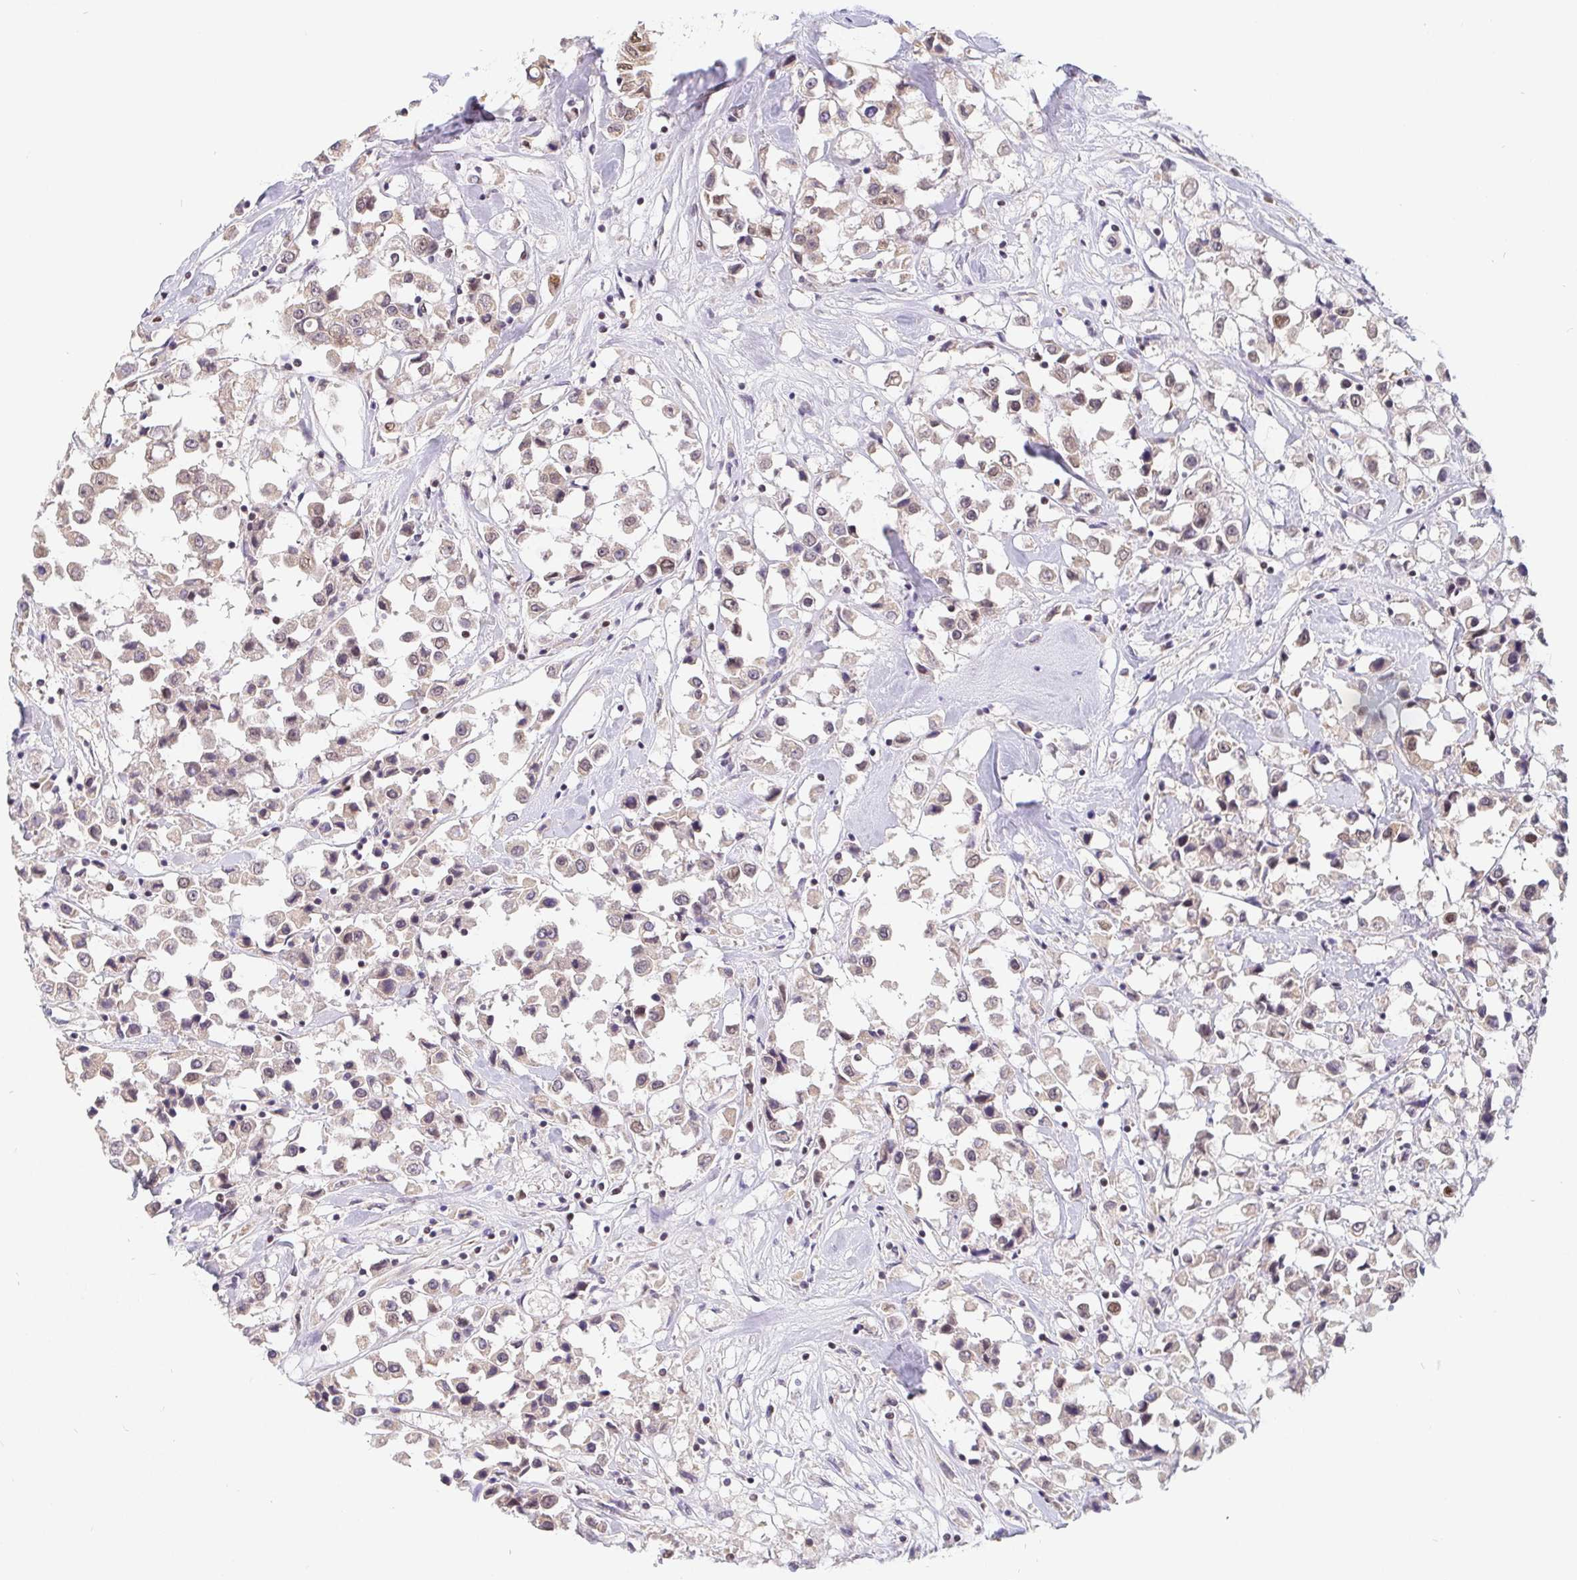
{"staining": {"intensity": "weak", "quantity": "25%-75%", "location": "nuclear"}, "tissue": "breast cancer", "cell_type": "Tumor cells", "image_type": "cancer", "snomed": [{"axis": "morphology", "description": "Duct carcinoma"}, {"axis": "topography", "description": "Breast"}], "caption": "Immunohistochemistry (DAB (3,3'-diaminobenzidine)) staining of human breast infiltrating ductal carcinoma demonstrates weak nuclear protein staining in approximately 25%-75% of tumor cells. (brown staining indicates protein expression, while blue staining denotes nuclei).", "gene": "POU2F1", "patient": {"sex": "female", "age": 61}}